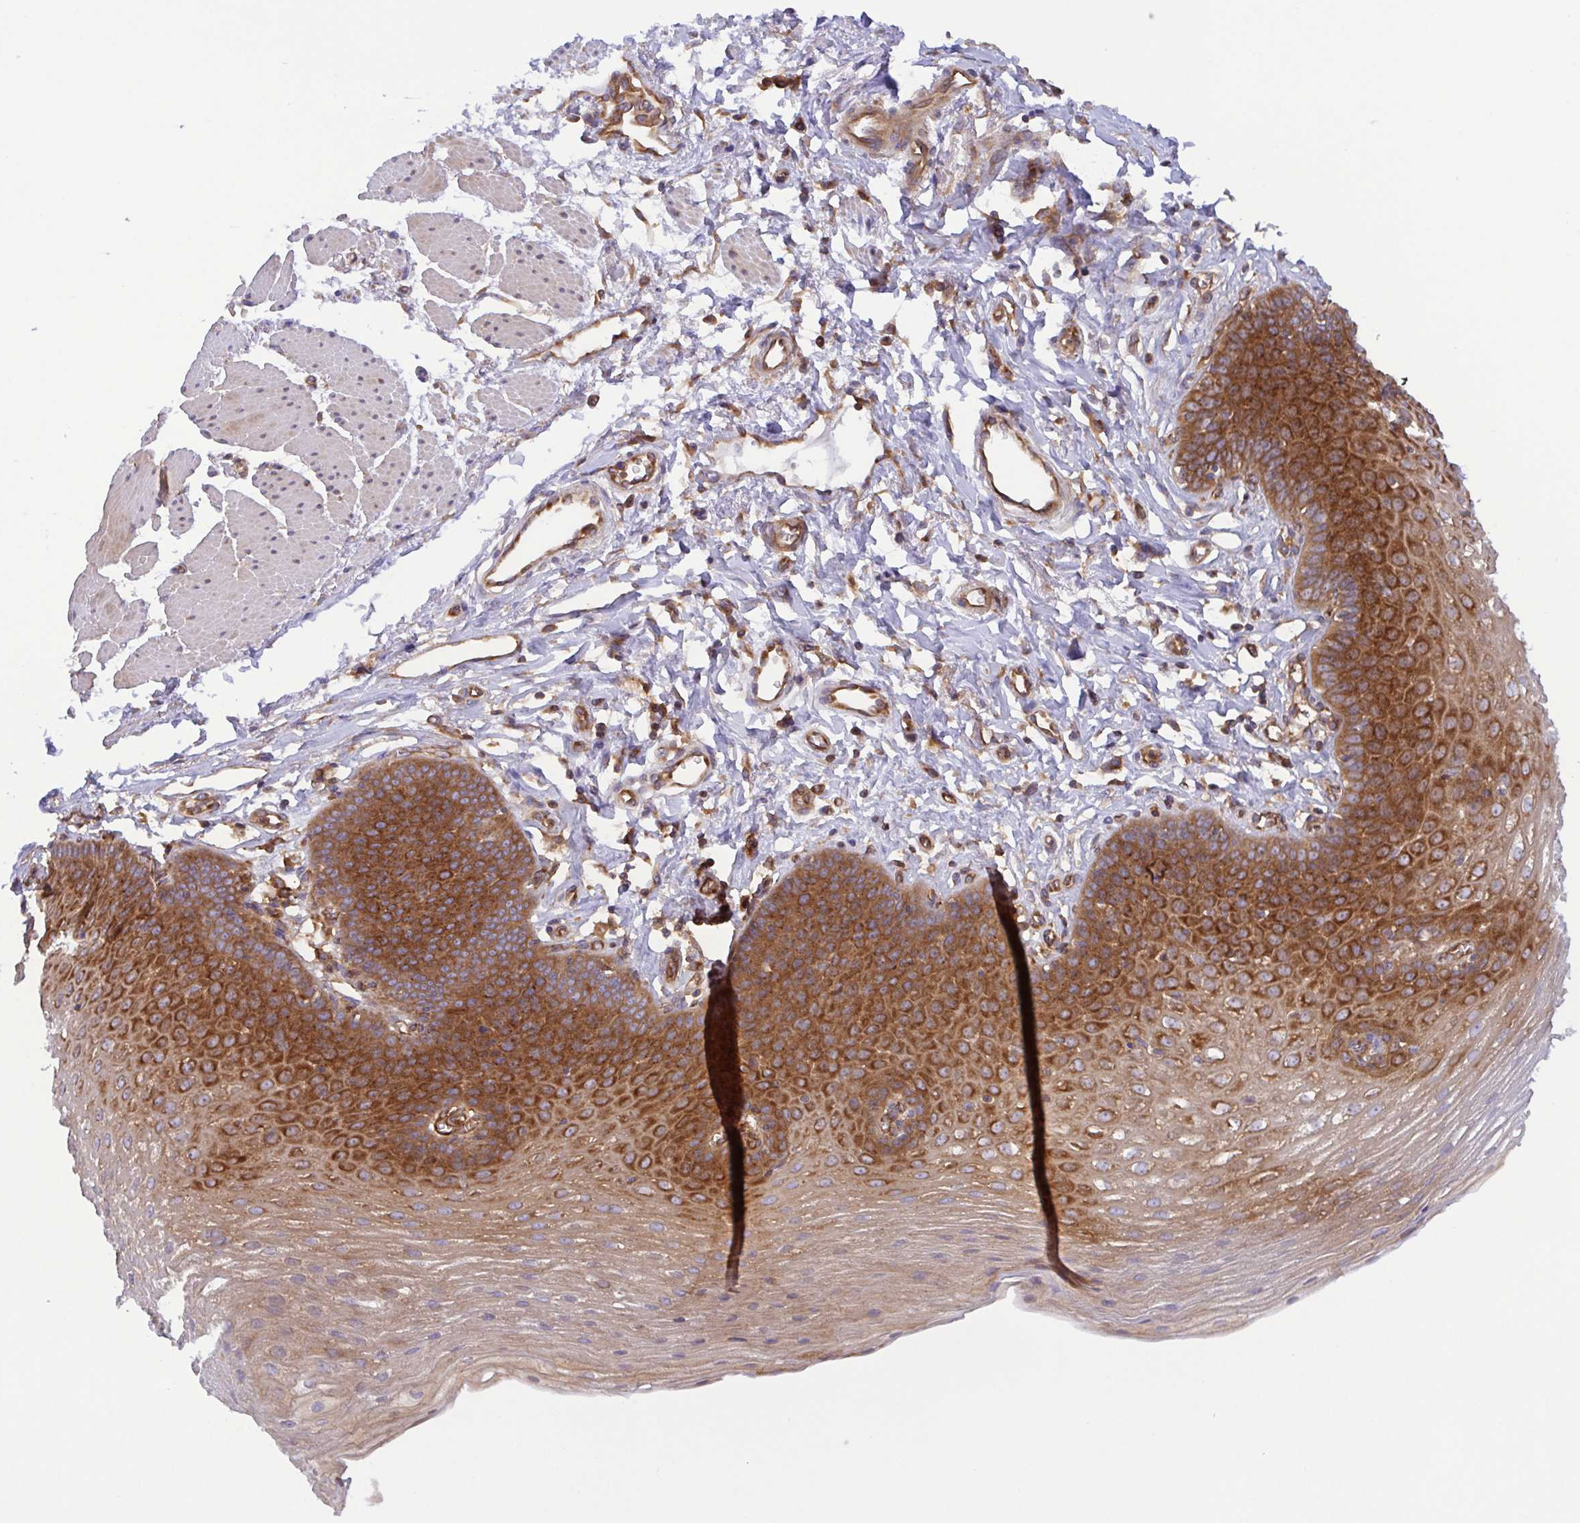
{"staining": {"intensity": "strong", "quantity": ">75%", "location": "cytoplasmic/membranous"}, "tissue": "esophagus", "cell_type": "Squamous epithelial cells", "image_type": "normal", "snomed": [{"axis": "morphology", "description": "Normal tissue, NOS"}, {"axis": "topography", "description": "Esophagus"}], "caption": "About >75% of squamous epithelial cells in benign esophagus demonstrate strong cytoplasmic/membranous protein staining as visualized by brown immunohistochemical staining.", "gene": "KIF5B", "patient": {"sex": "female", "age": 81}}